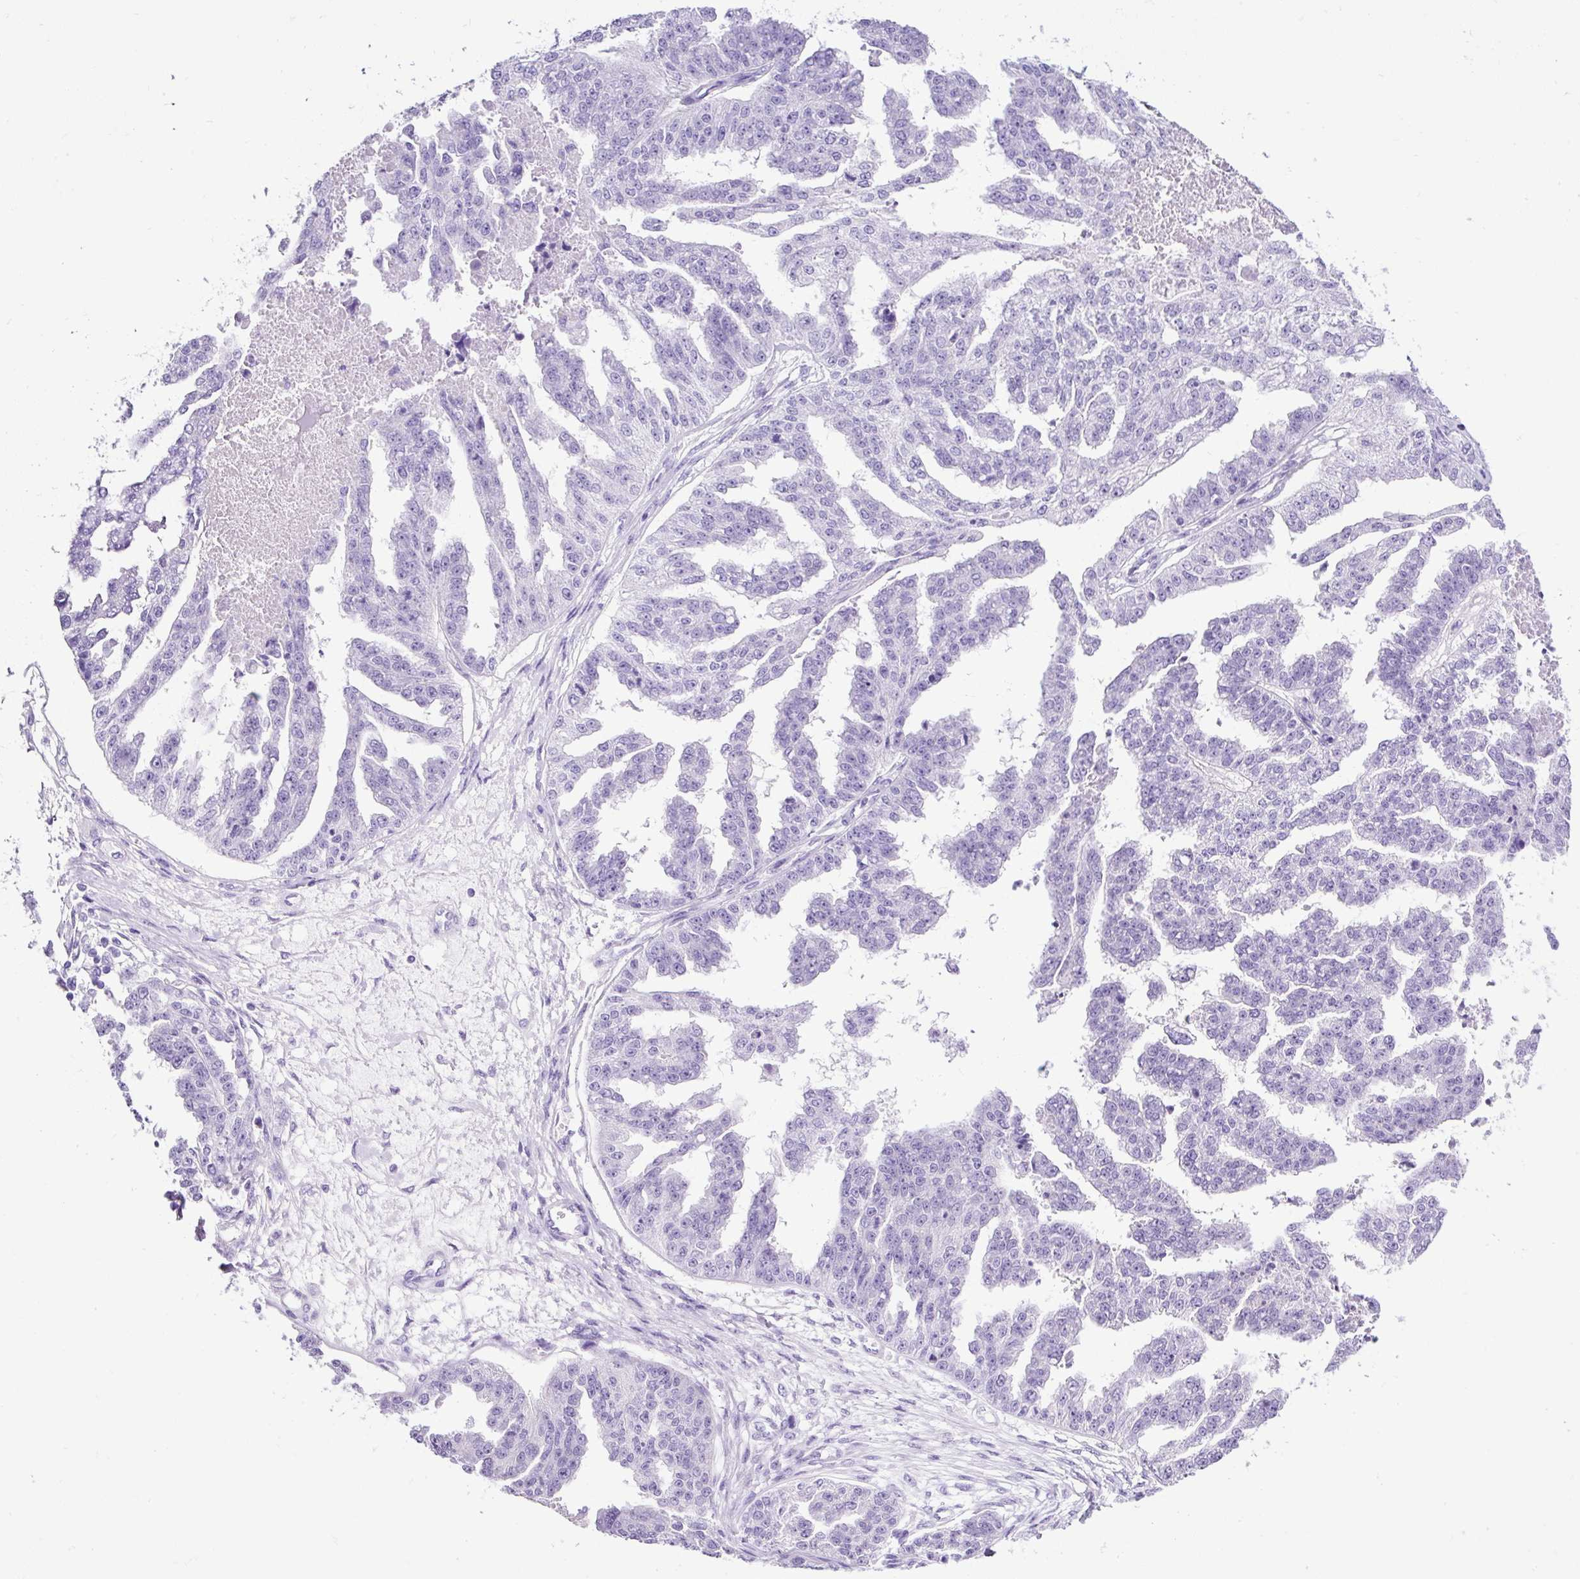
{"staining": {"intensity": "negative", "quantity": "none", "location": "none"}, "tissue": "ovarian cancer", "cell_type": "Tumor cells", "image_type": "cancer", "snomed": [{"axis": "morphology", "description": "Cystadenocarcinoma, serous, NOS"}, {"axis": "topography", "description": "Ovary"}], "caption": "DAB (3,3'-diaminobenzidine) immunohistochemical staining of ovarian cancer (serous cystadenocarcinoma) shows no significant positivity in tumor cells. (Brightfield microscopy of DAB (3,3'-diaminobenzidine) IHC at high magnification).", "gene": "PDIA2", "patient": {"sex": "female", "age": 58}}